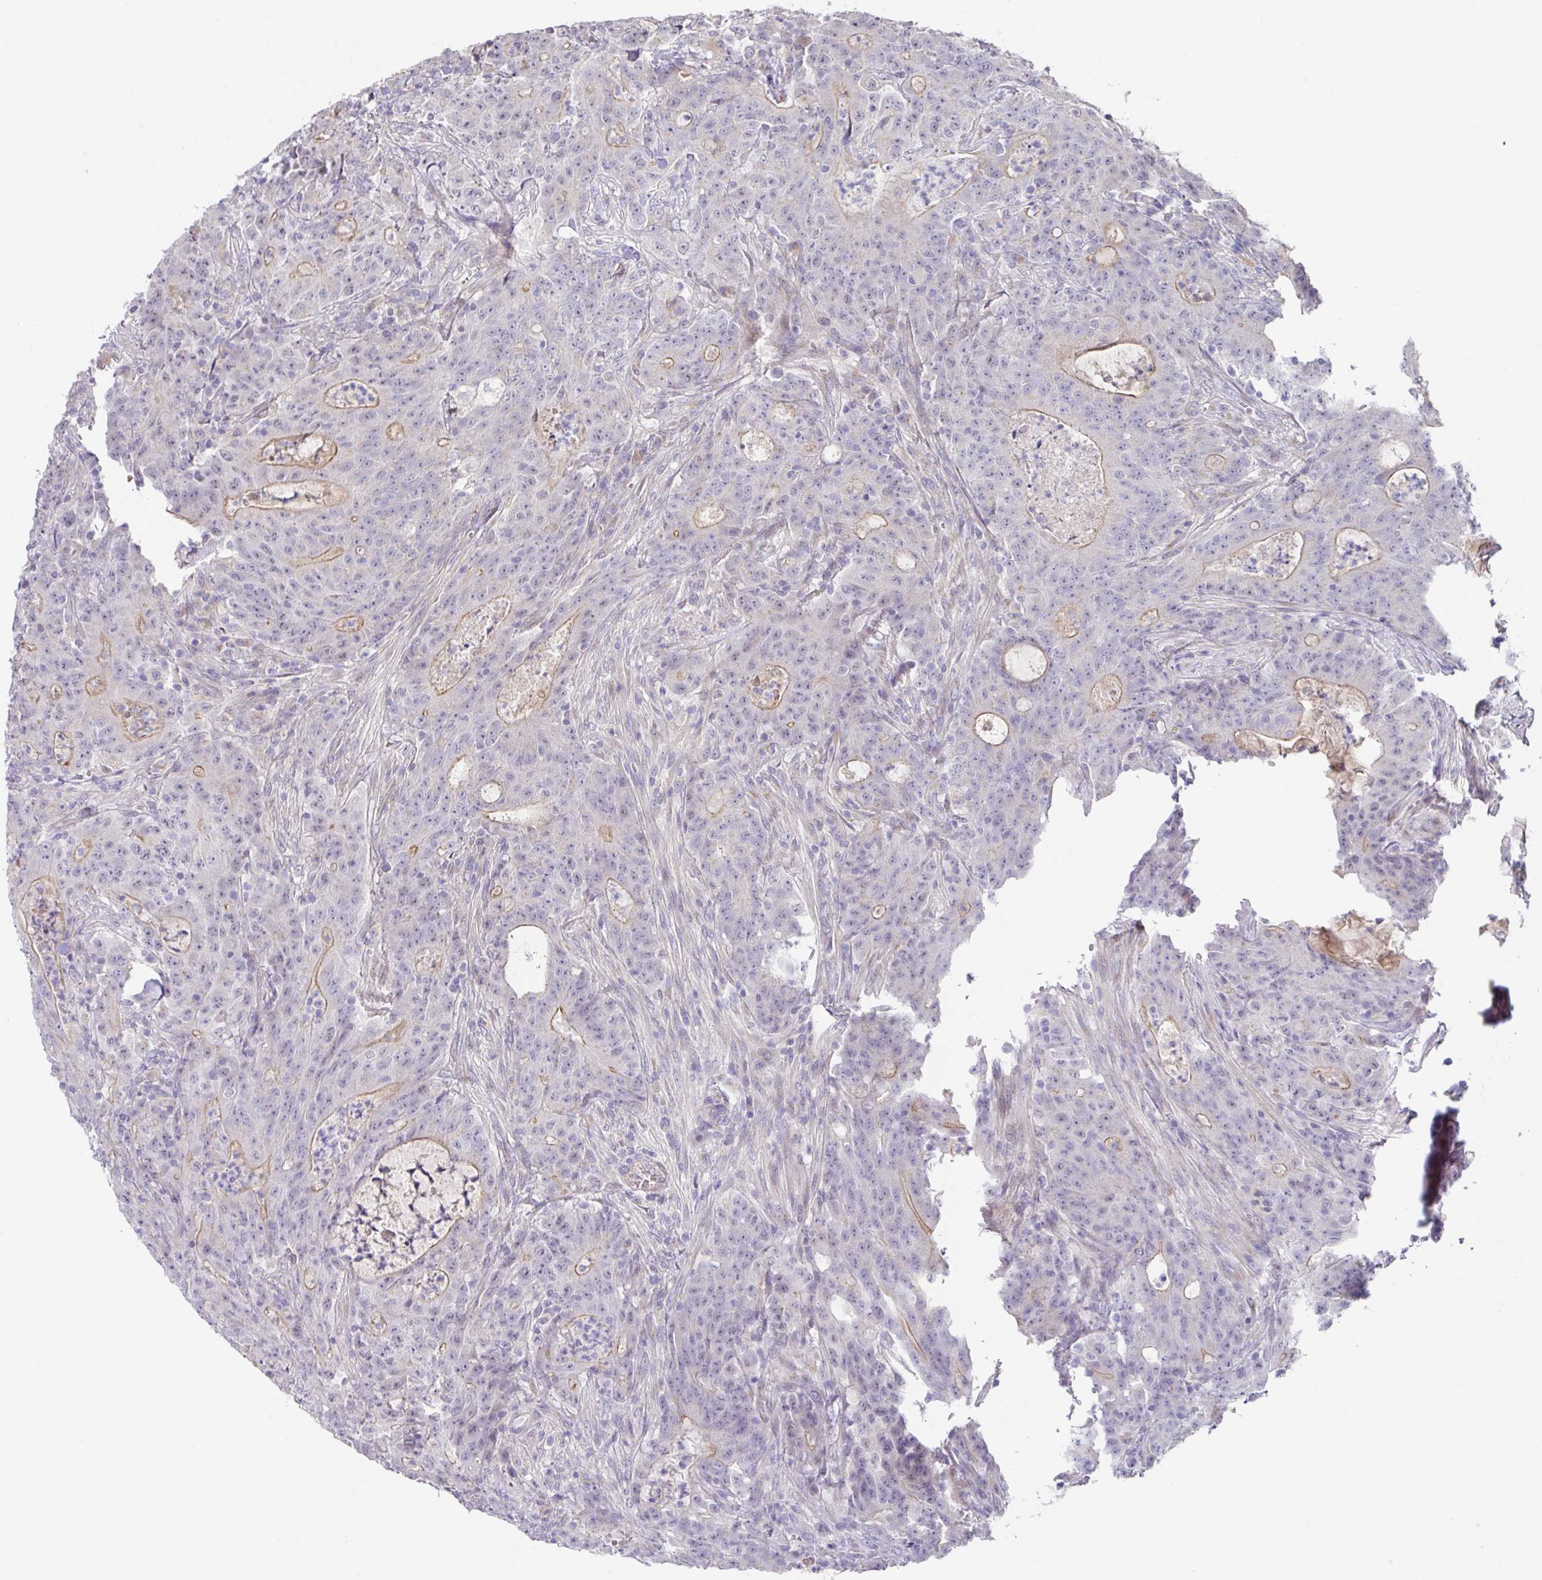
{"staining": {"intensity": "weak", "quantity": "<25%", "location": "cytoplasmic/membranous"}, "tissue": "colorectal cancer", "cell_type": "Tumor cells", "image_type": "cancer", "snomed": [{"axis": "morphology", "description": "Adenocarcinoma, NOS"}, {"axis": "topography", "description": "Colon"}], "caption": "There is no significant expression in tumor cells of adenocarcinoma (colorectal). (Stains: DAB immunohistochemistry (IHC) with hematoxylin counter stain, Microscopy: brightfield microscopy at high magnification).", "gene": "TARM1", "patient": {"sex": "male", "age": 83}}